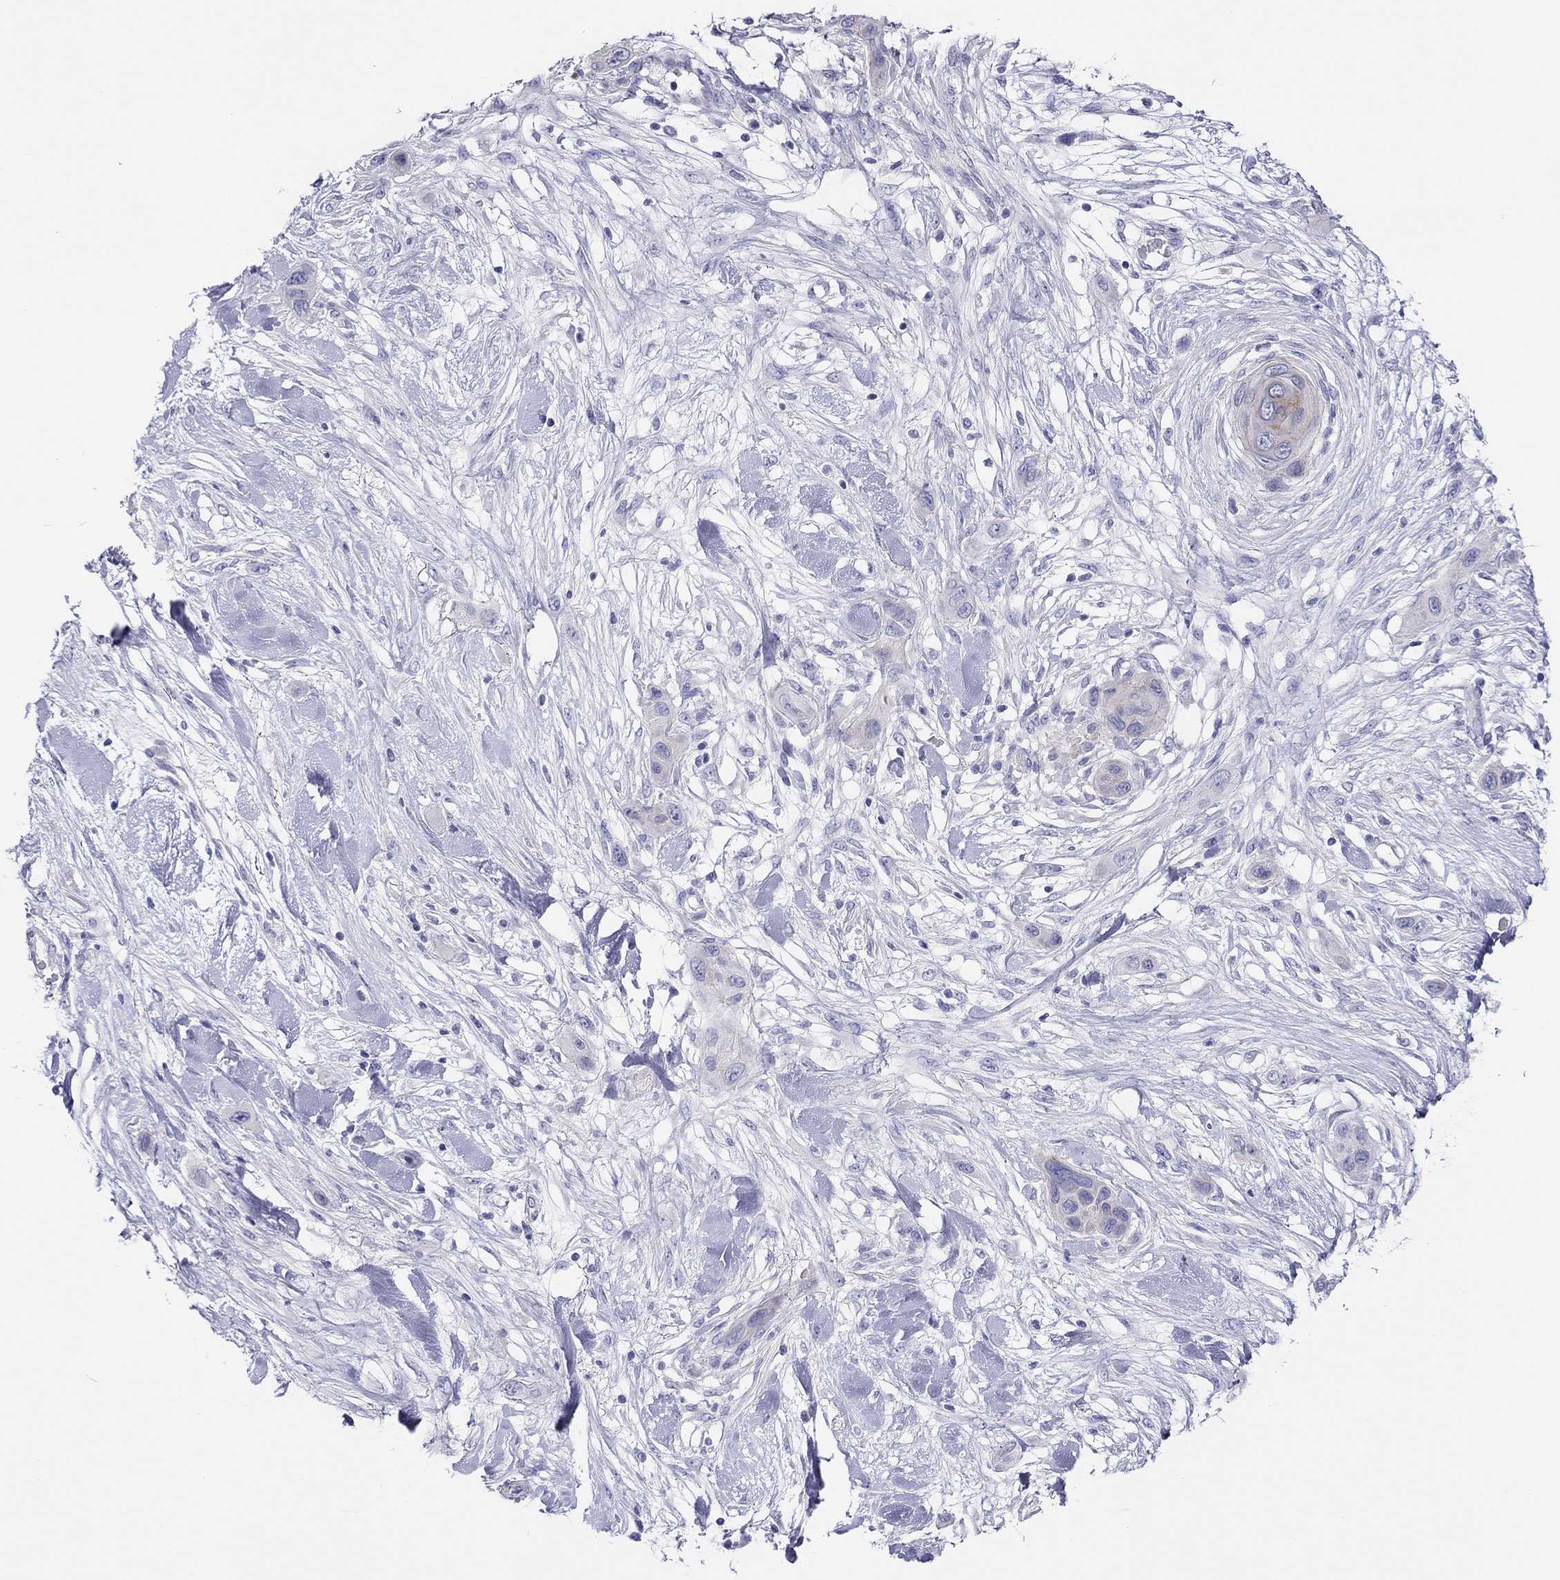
{"staining": {"intensity": "negative", "quantity": "none", "location": "none"}, "tissue": "skin cancer", "cell_type": "Tumor cells", "image_type": "cancer", "snomed": [{"axis": "morphology", "description": "Squamous cell carcinoma, NOS"}, {"axis": "topography", "description": "Skin"}], "caption": "Histopathology image shows no protein staining in tumor cells of skin cancer tissue.", "gene": "MGAT4C", "patient": {"sex": "male", "age": 79}}